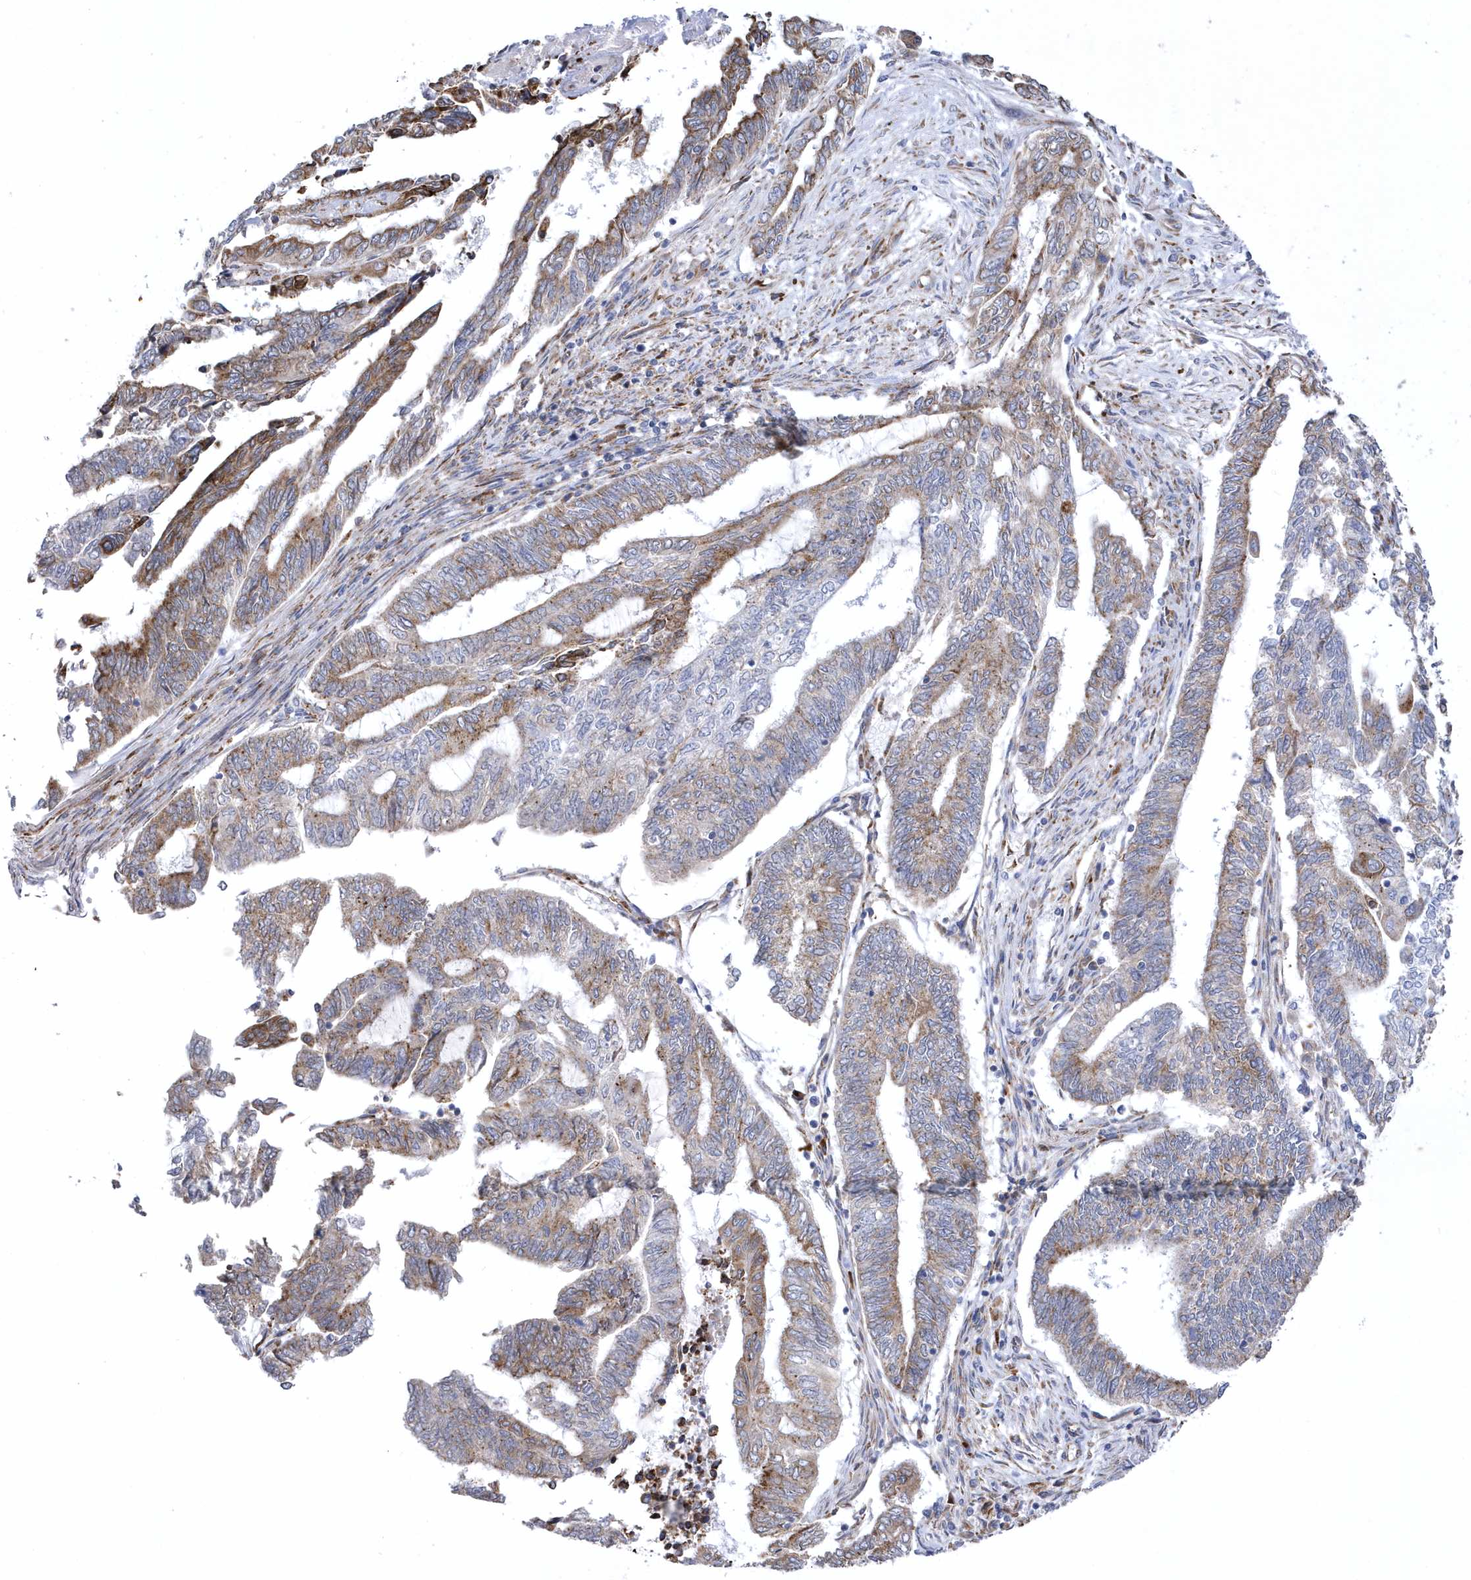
{"staining": {"intensity": "moderate", "quantity": ">75%", "location": "cytoplasmic/membranous"}, "tissue": "endometrial cancer", "cell_type": "Tumor cells", "image_type": "cancer", "snomed": [{"axis": "morphology", "description": "Adenocarcinoma, NOS"}, {"axis": "topography", "description": "Uterus"}, {"axis": "topography", "description": "Endometrium"}], "caption": "Endometrial adenocarcinoma stained for a protein reveals moderate cytoplasmic/membranous positivity in tumor cells. Nuclei are stained in blue.", "gene": "MED31", "patient": {"sex": "female", "age": 70}}